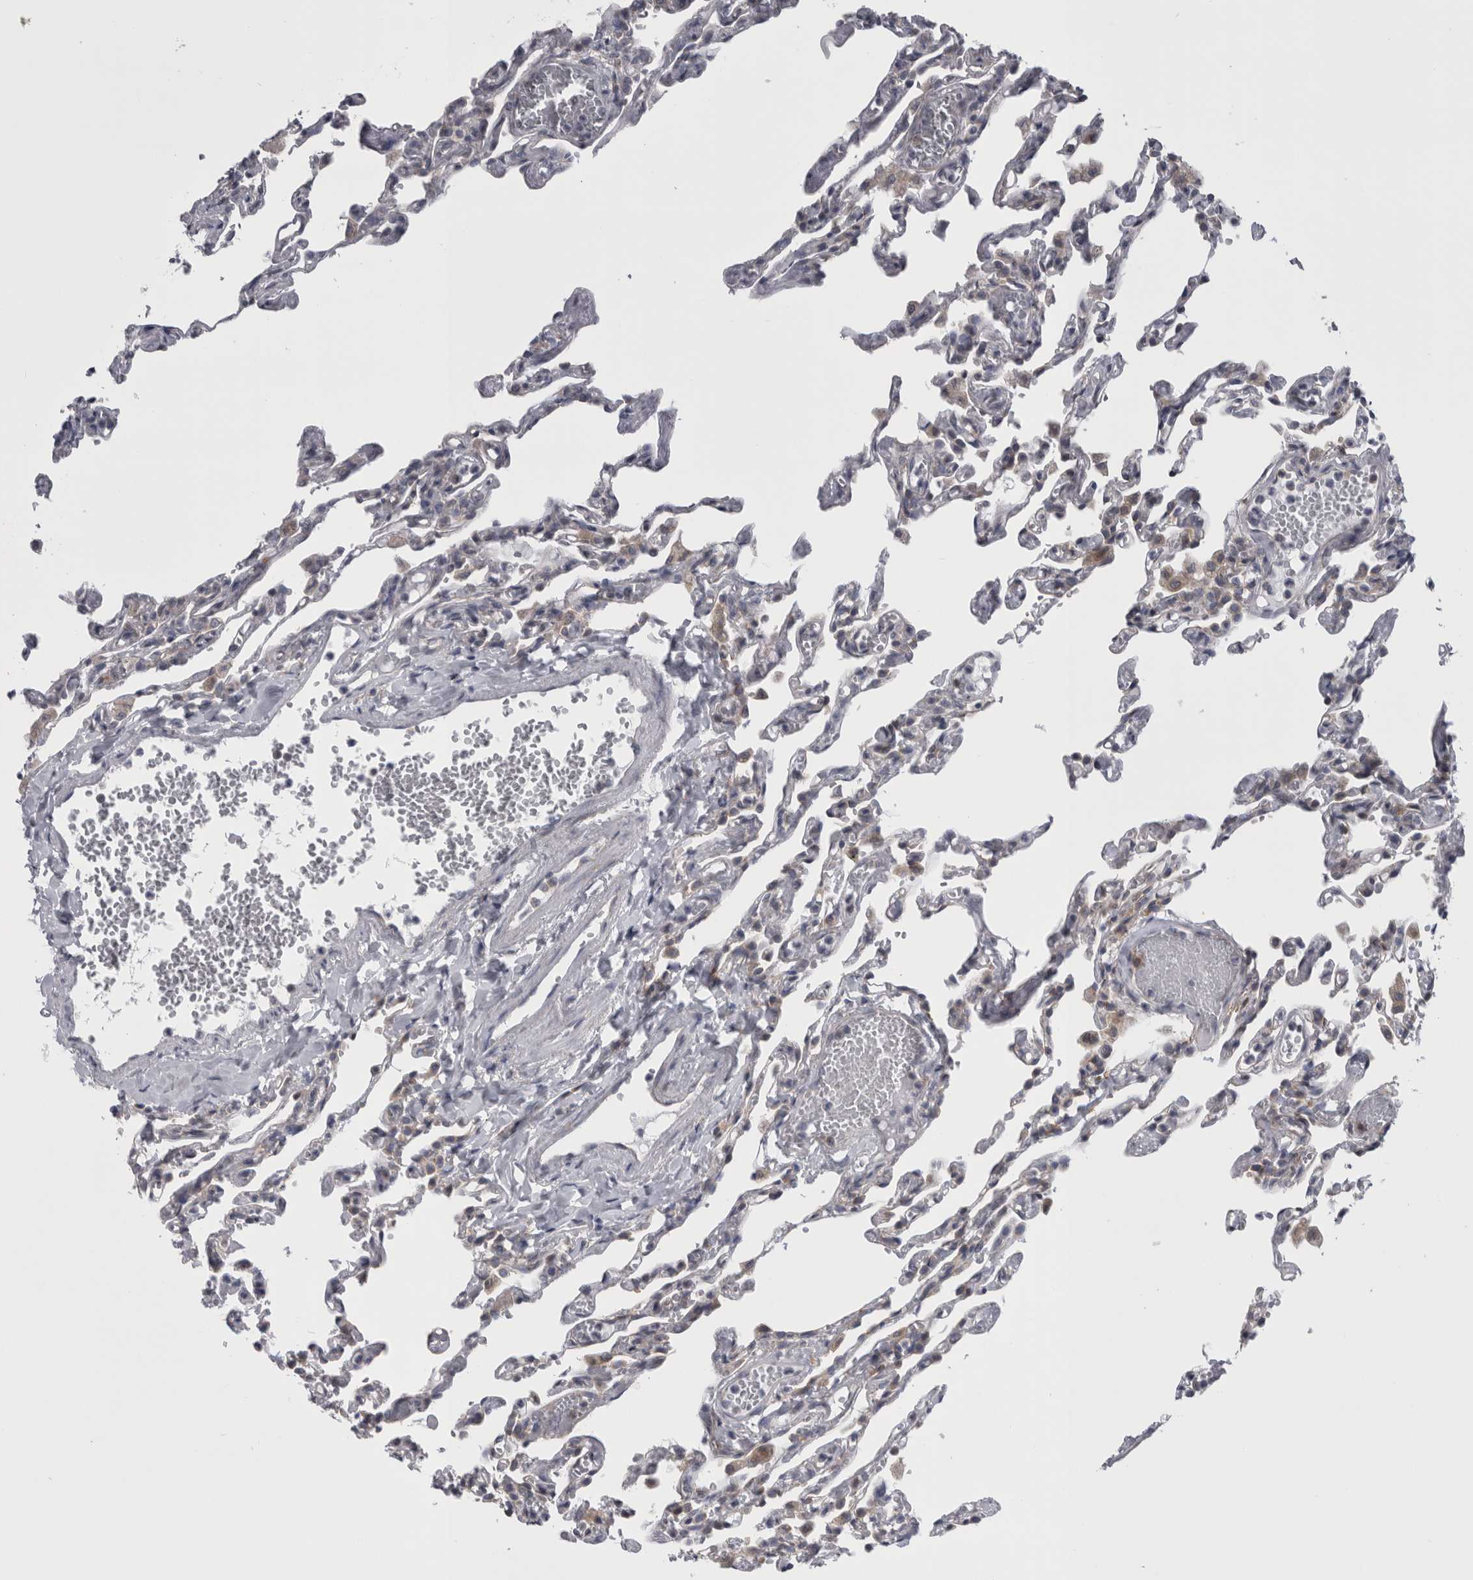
{"staining": {"intensity": "negative", "quantity": "none", "location": "none"}, "tissue": "lung", "cell_type": "Alveolar cells", "image_type": "normal", "snomed": [{"axis": "morphology", "description": "Normal tissue, NOS"}, {"axis": "topography", "description": "Lung"}], "caption": "Benign lung was stained to show a protein in brown. There is no significant positivity in alveolar cells. (DAB (3,3'-diaminobenzidine) immunohistochemistry visualized using brightfield microscopy, high magnification).", "gene": "PRRC2C", "patient": {"sex": "male", "age": 21}}